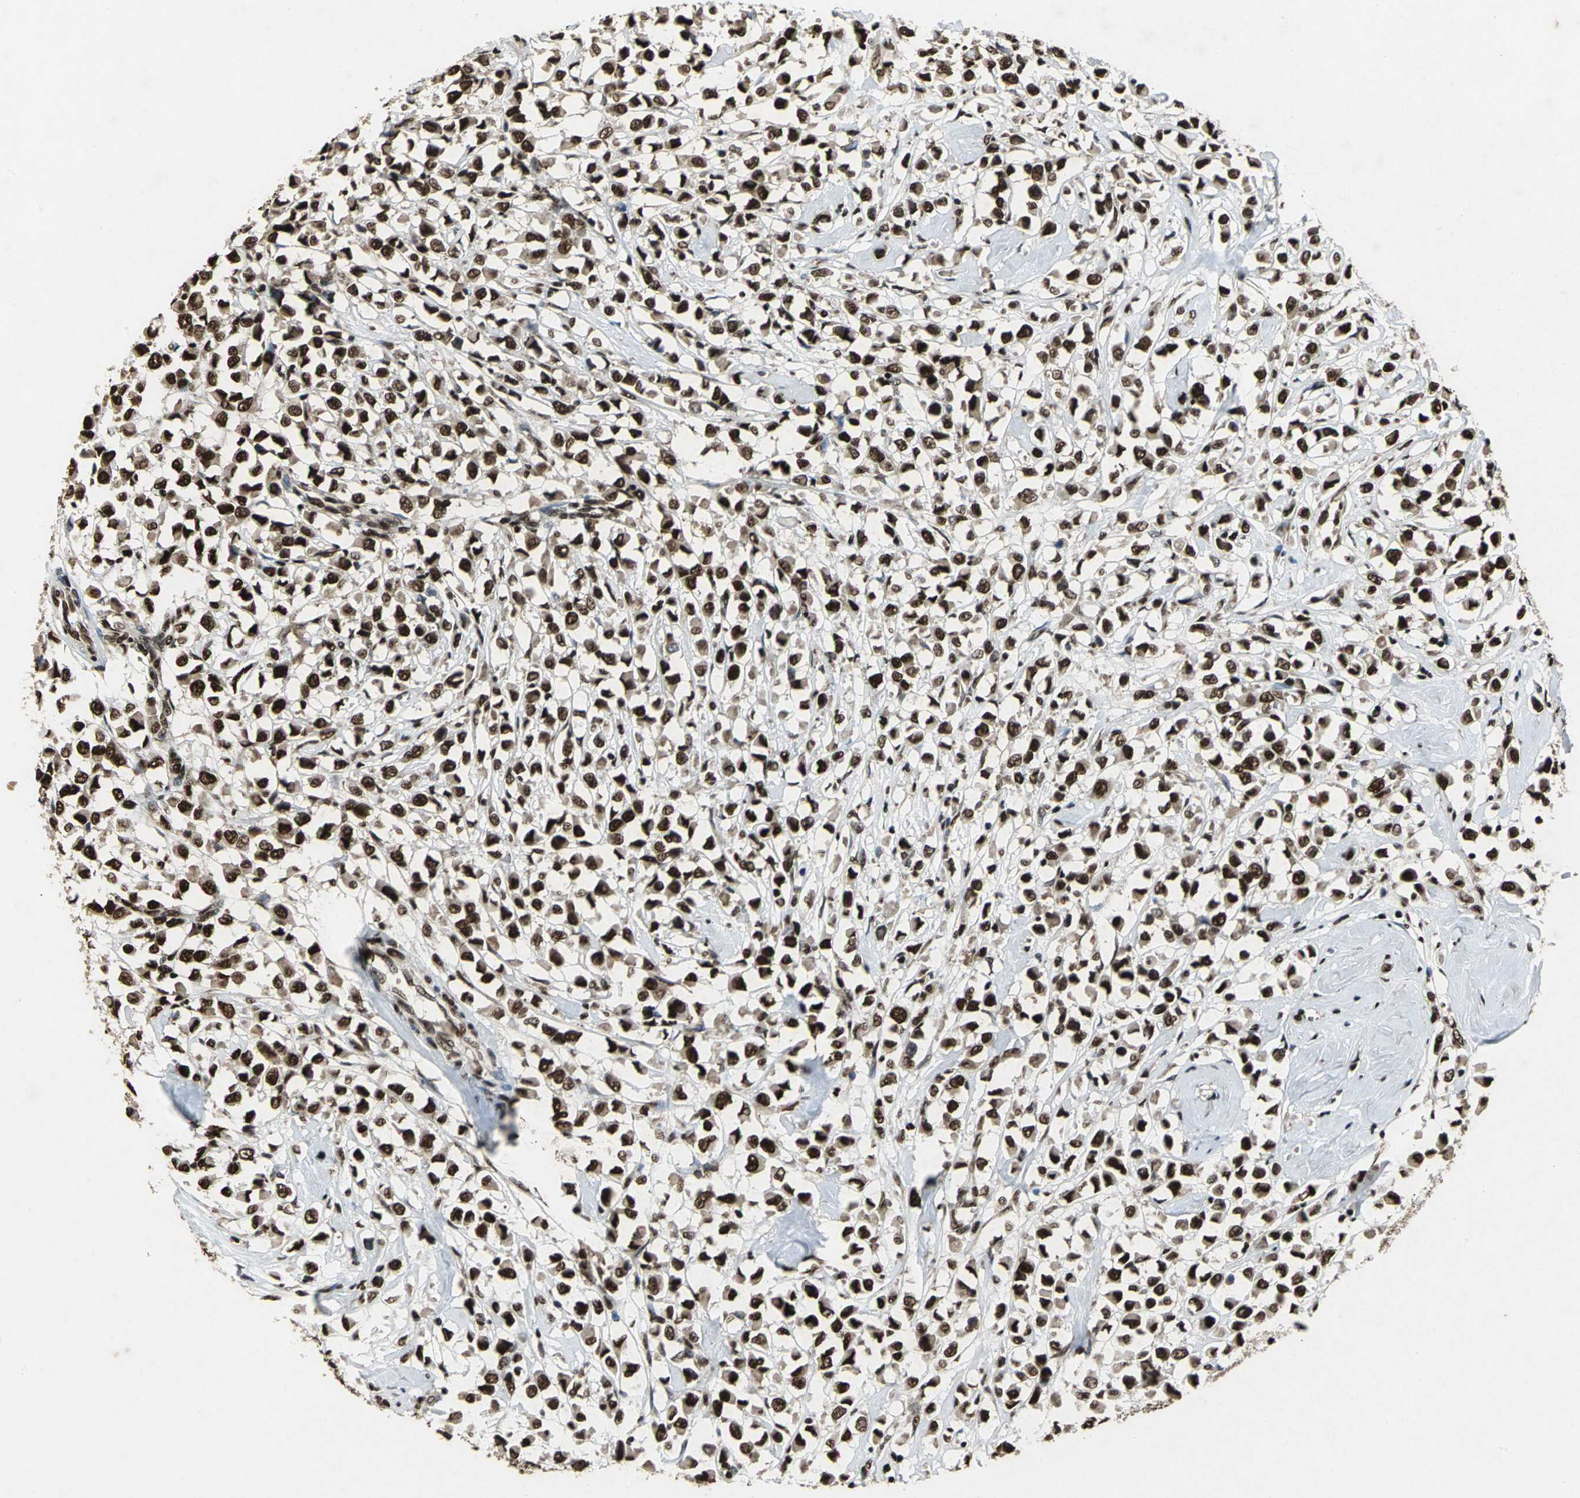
{"staining": {"intensity": "strong", "quantity": ">75%", "location": "nuclear"}, "tissue": "breast cancer", "cell_type": "Tumor cells", "image_type": "cancer", "snomed": [{"axis": "morphology", "description": "Duct carcinoma"}, {"axis": "topography", "description": "Breast"}], "caption": "Immunohistochemical staining of breast cancer (intraductal carcinoma) reveals strong nuclear protein expression in about >75% of tumor cells.", "gene": "MTA2", "patient": {"sex": "female", "age": 61}}